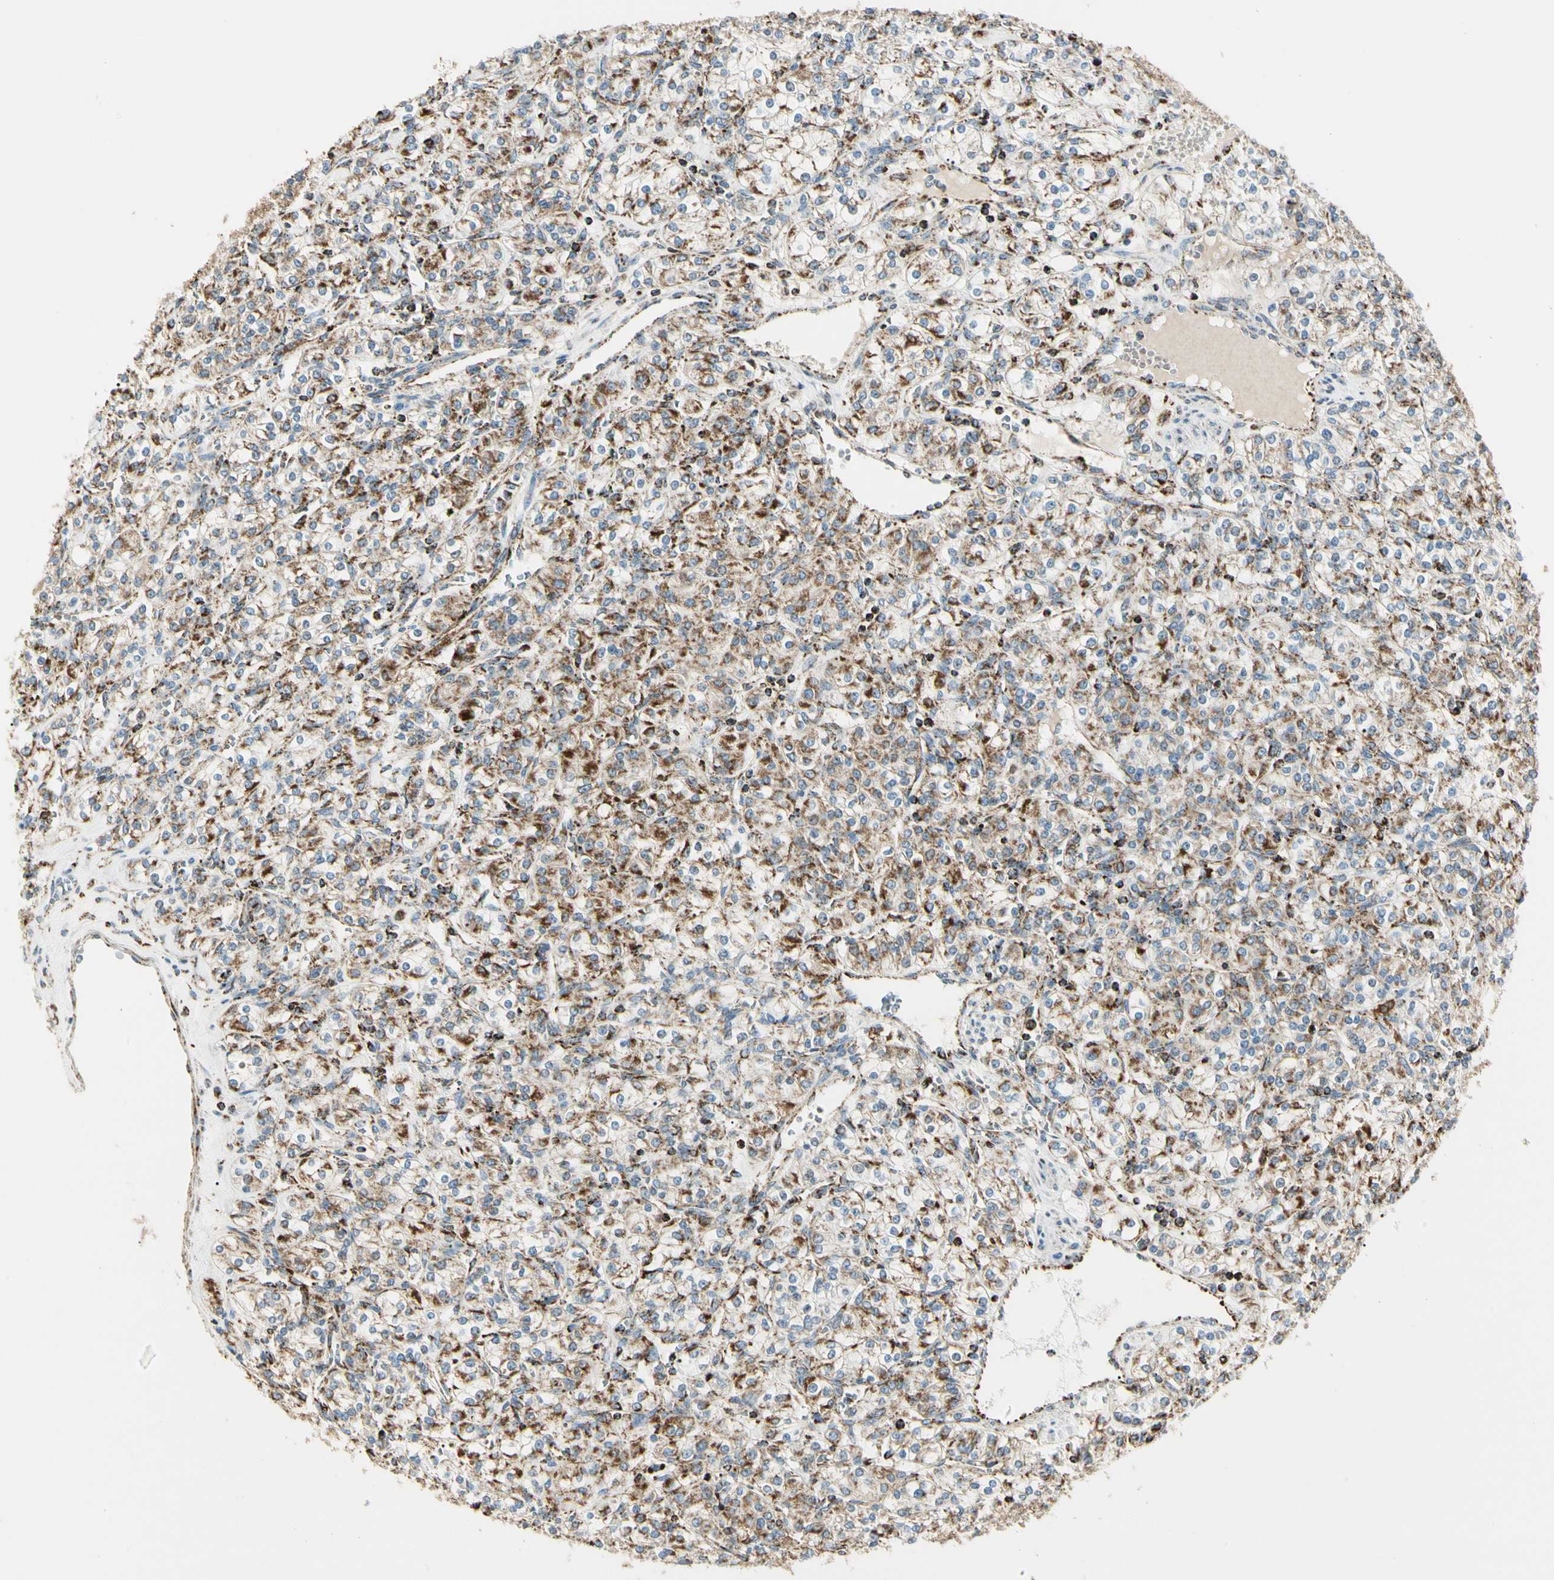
{"staining": {"intensity": "moderate", "quantity": "25%-75%", "location": "cytoplasmic/membranous"}, "tissue": "renal cancer", "cell_type": "Tumor cells", "image_type": "cancer", "snomed": [{"axis": "morphology", "description": "Adenocarcinoma, NOS"}, {"axis": "topography", "description": "Kidney"}], "caption": "Immunohistochemical staining of renal adenocarcinoma exhibits medium levels of moderate cytoplasmic/membranous protein staining in approximately 25%-75% of tumor cells.", "gene": "ME2", "patient": {"sex": "male", "age": 77}}